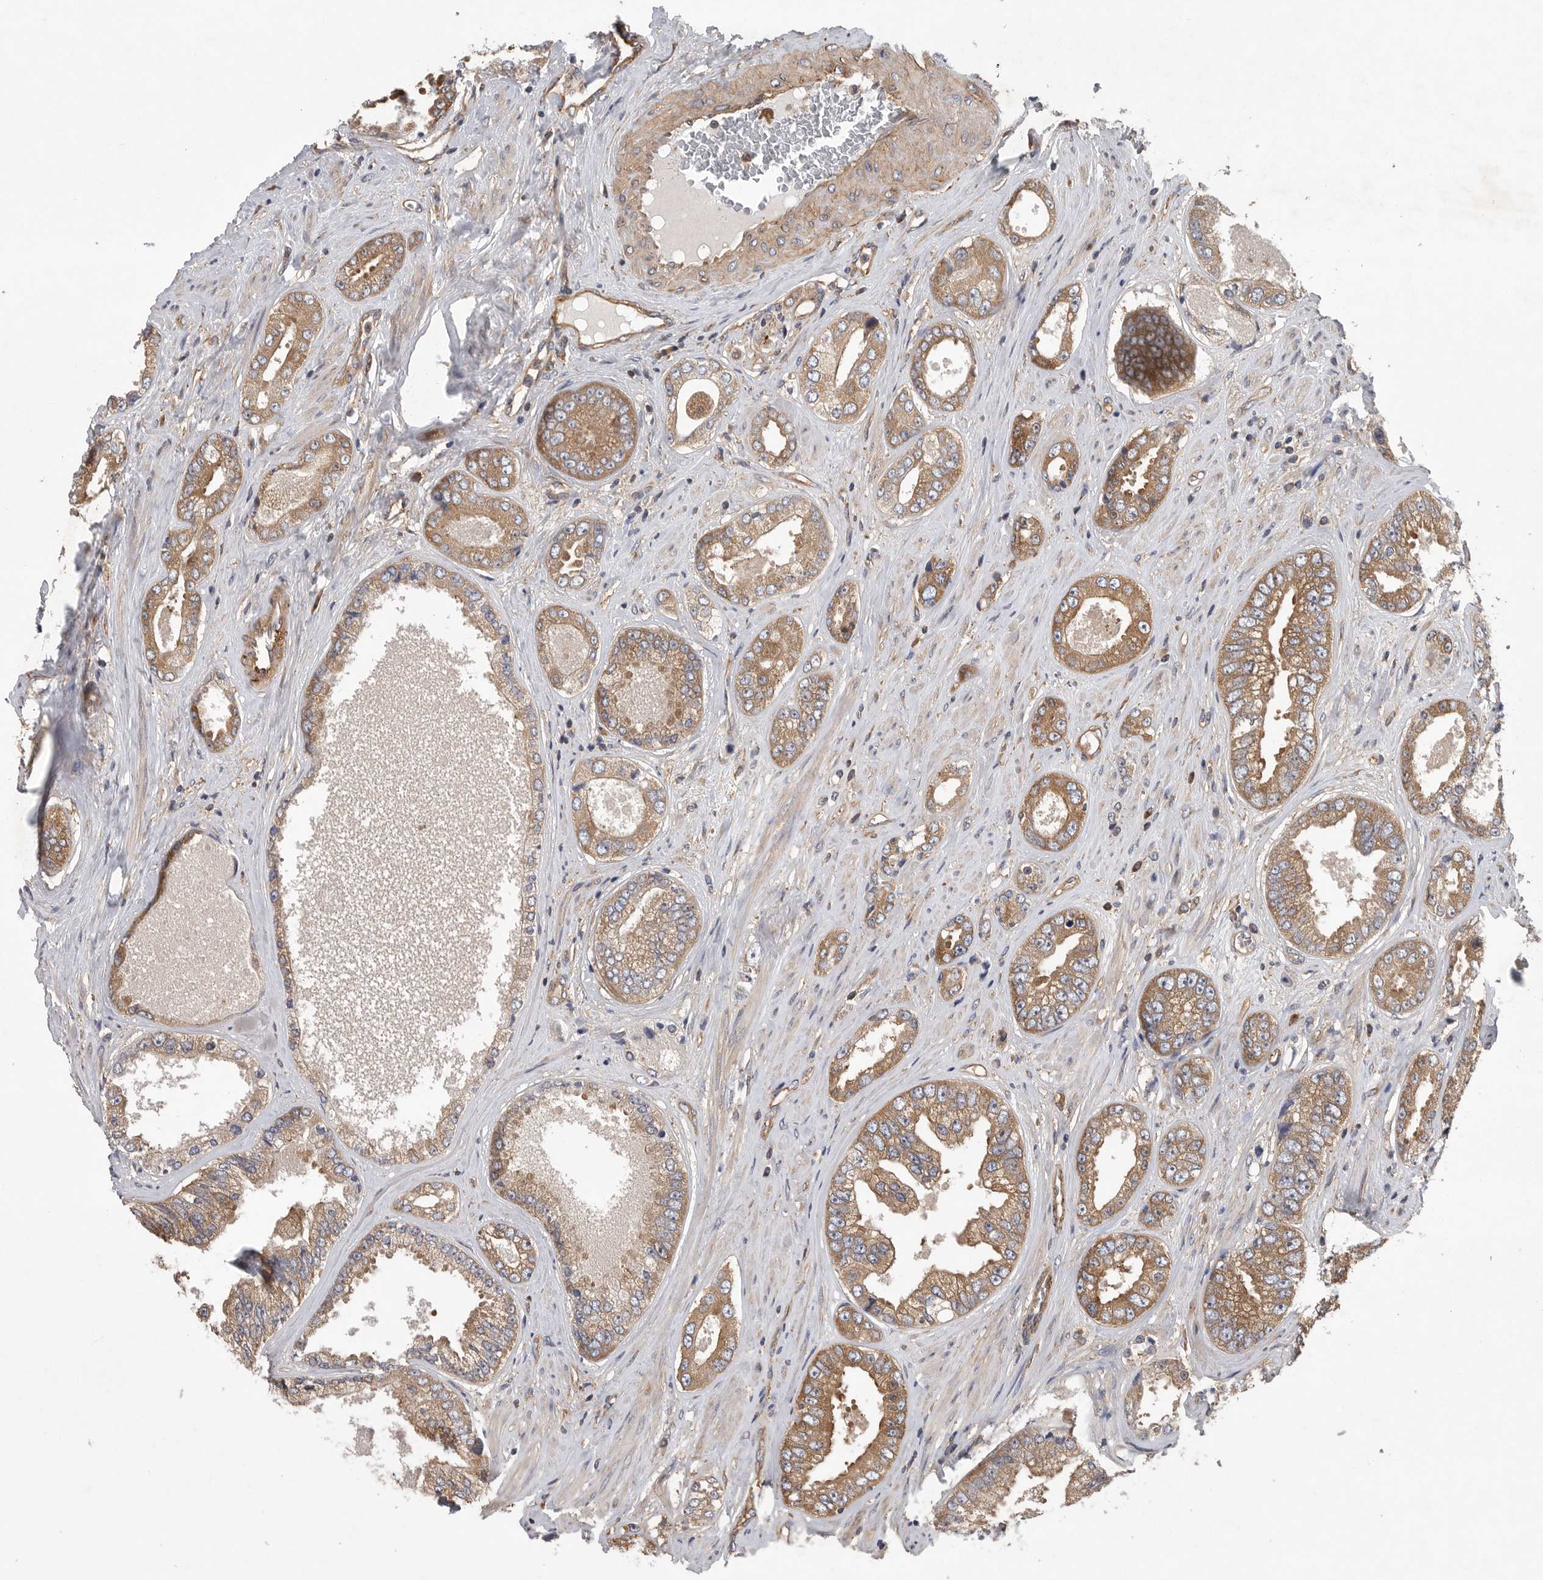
{"staining": {"intensity": "moderate", "quantity": ">75%", "location": "cytoplasmic/membranous"}, "tissue": "prostate cancer", "cell_type": "Tumor cells", "image_type": "cancer", "snomed": [{"axis": "morphology", "description": "Adenocarcinoma, High grade"}, {"axis": "topography", "description": "Prostate"}], "caption": "IHC (DAB (3,3'-diaminobenzidine)) staining of prostate cancer (adenocarcinoma (high-grade)) shows moderate cytoplasmic/membranous protein expression in about >75% of tumor cells. Nuclei are stained in blue.", "gene": "OXR1", "patient": {"sex": "male", "age": 61}}